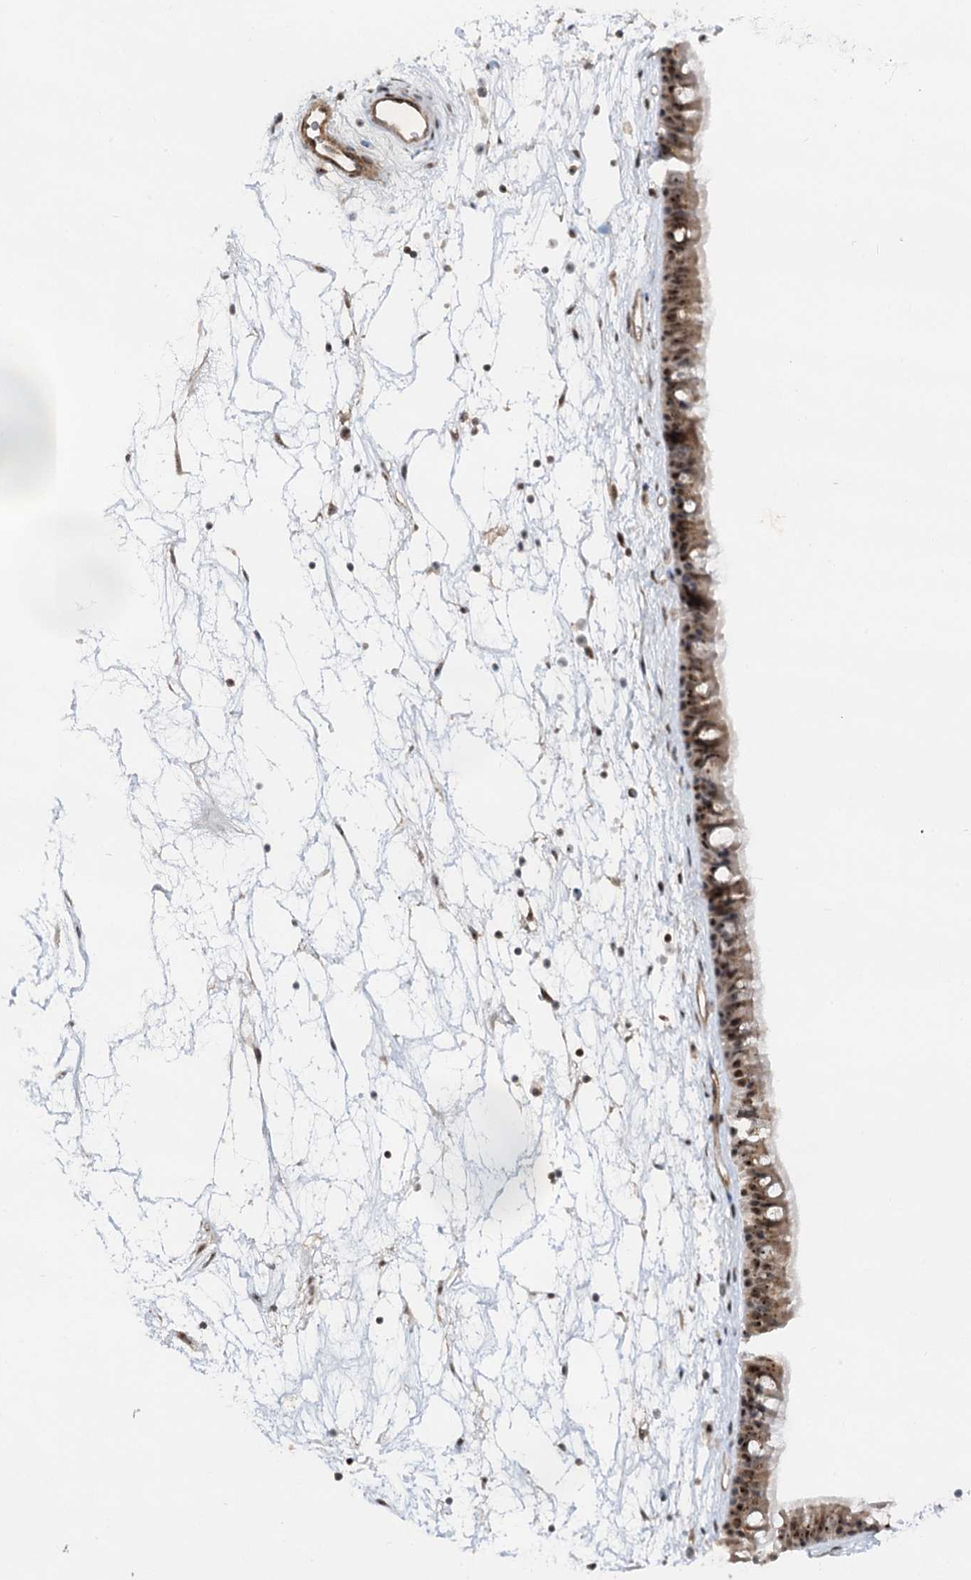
{"staining": {"intensity": "moderate", "quantity": "25%-75%", "location": "nuclear"}, "tissue": "nasopharynx", "cell_type": "Respiratory epithelial cells", "image_type": "normal", "snomed": [{"axis": "morphology", "description": "Normal tissue, NOS"}, {"axis": "topography", "description": "Nasopharynx"}], "caption": "The photomicrograph demonstrates immunohistochemical staining of normal nasopharynx. There is moderate nuclear positivity is identified in approximately 25%-75% of respiratory epithelial cells. Nuclei are stained in blue.", "gene": "GNL3L", "patient": {"sex": "male", "age": 64}}